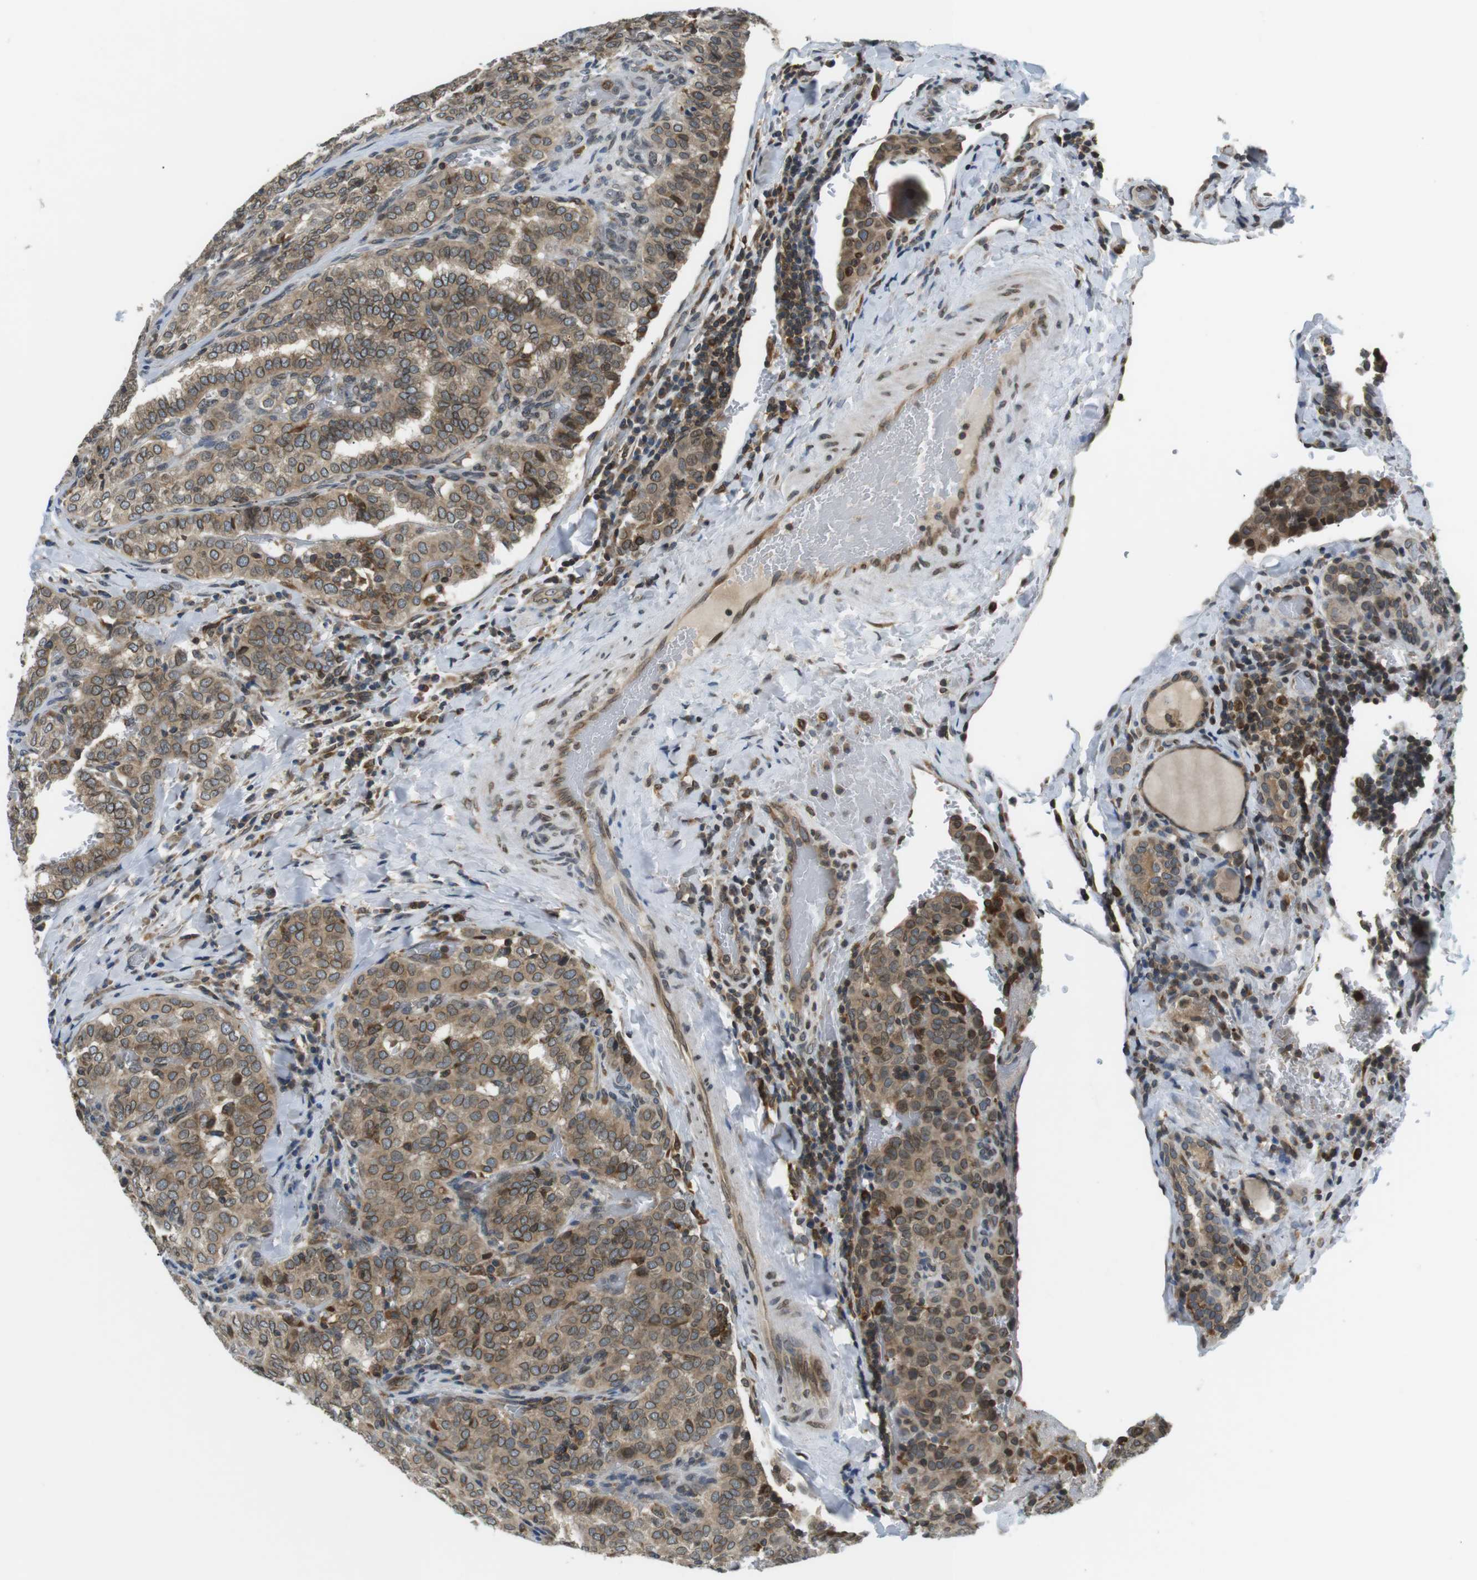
{"staining": {"intensity": "weak", "quantity": ">75%", "location": "cytoplasmic/membranous,nuclear"}, "tissue": "thyroid cancer", "cell_type": "Tumor cells", "image_type": "cancer", "snomed": [{"axis": "morphology", "description": "Normal tissue, NOS"}, {"axis": "morphology", "description": "Papillary adenocarcinoma, NOS"}, {"axis": "topography", "description": "Thyroid gland"}], "caption": "Tumor cells show low levels of weak cytoplasmic/membranous and nuclear staining in approximately >75% of cells in thyroid papillary adenocarcinoma.", "gene": "TMX4", "patient": {"sex": "female", "age": 30}}